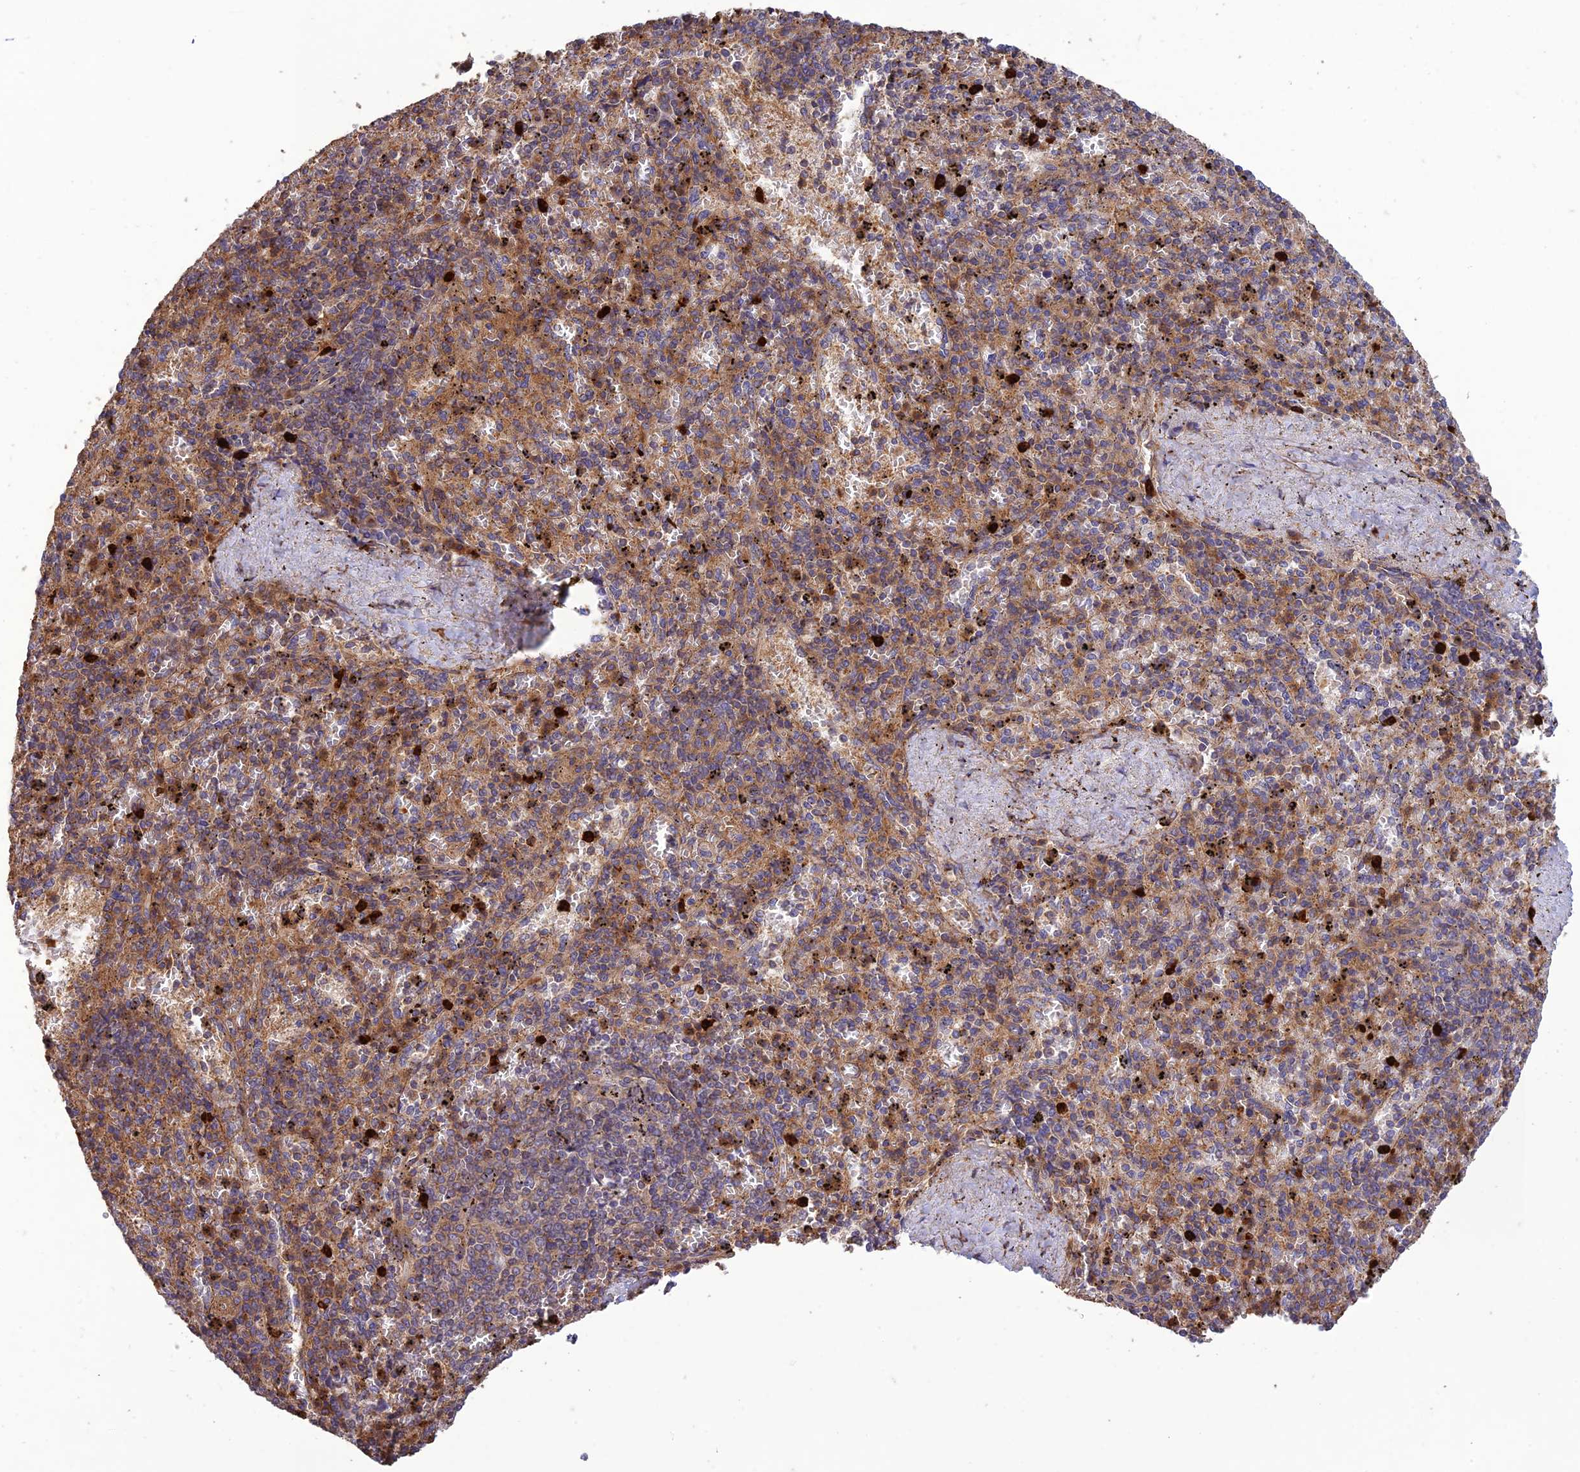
{"staining": {"intensity": "moderate", "quantity": "25%-75%", "location": "cytoplasmic/membranous"}, "tissue": "spleen", "cell_type": "Cells in red pulp", "image_type": "normal", "snomed": [{"axis": "morphology", "description": "Normal tissue, NOS"}, {"axis": "topography", "description": "Spleen"}], "caption": "Cells in red pulp display moderate cytoplasmic/membranous staining in about 25%-75% of cells in benign spleen.", "gene": "TMEM131L", "patient": {"sex": "male", "age": 82}}